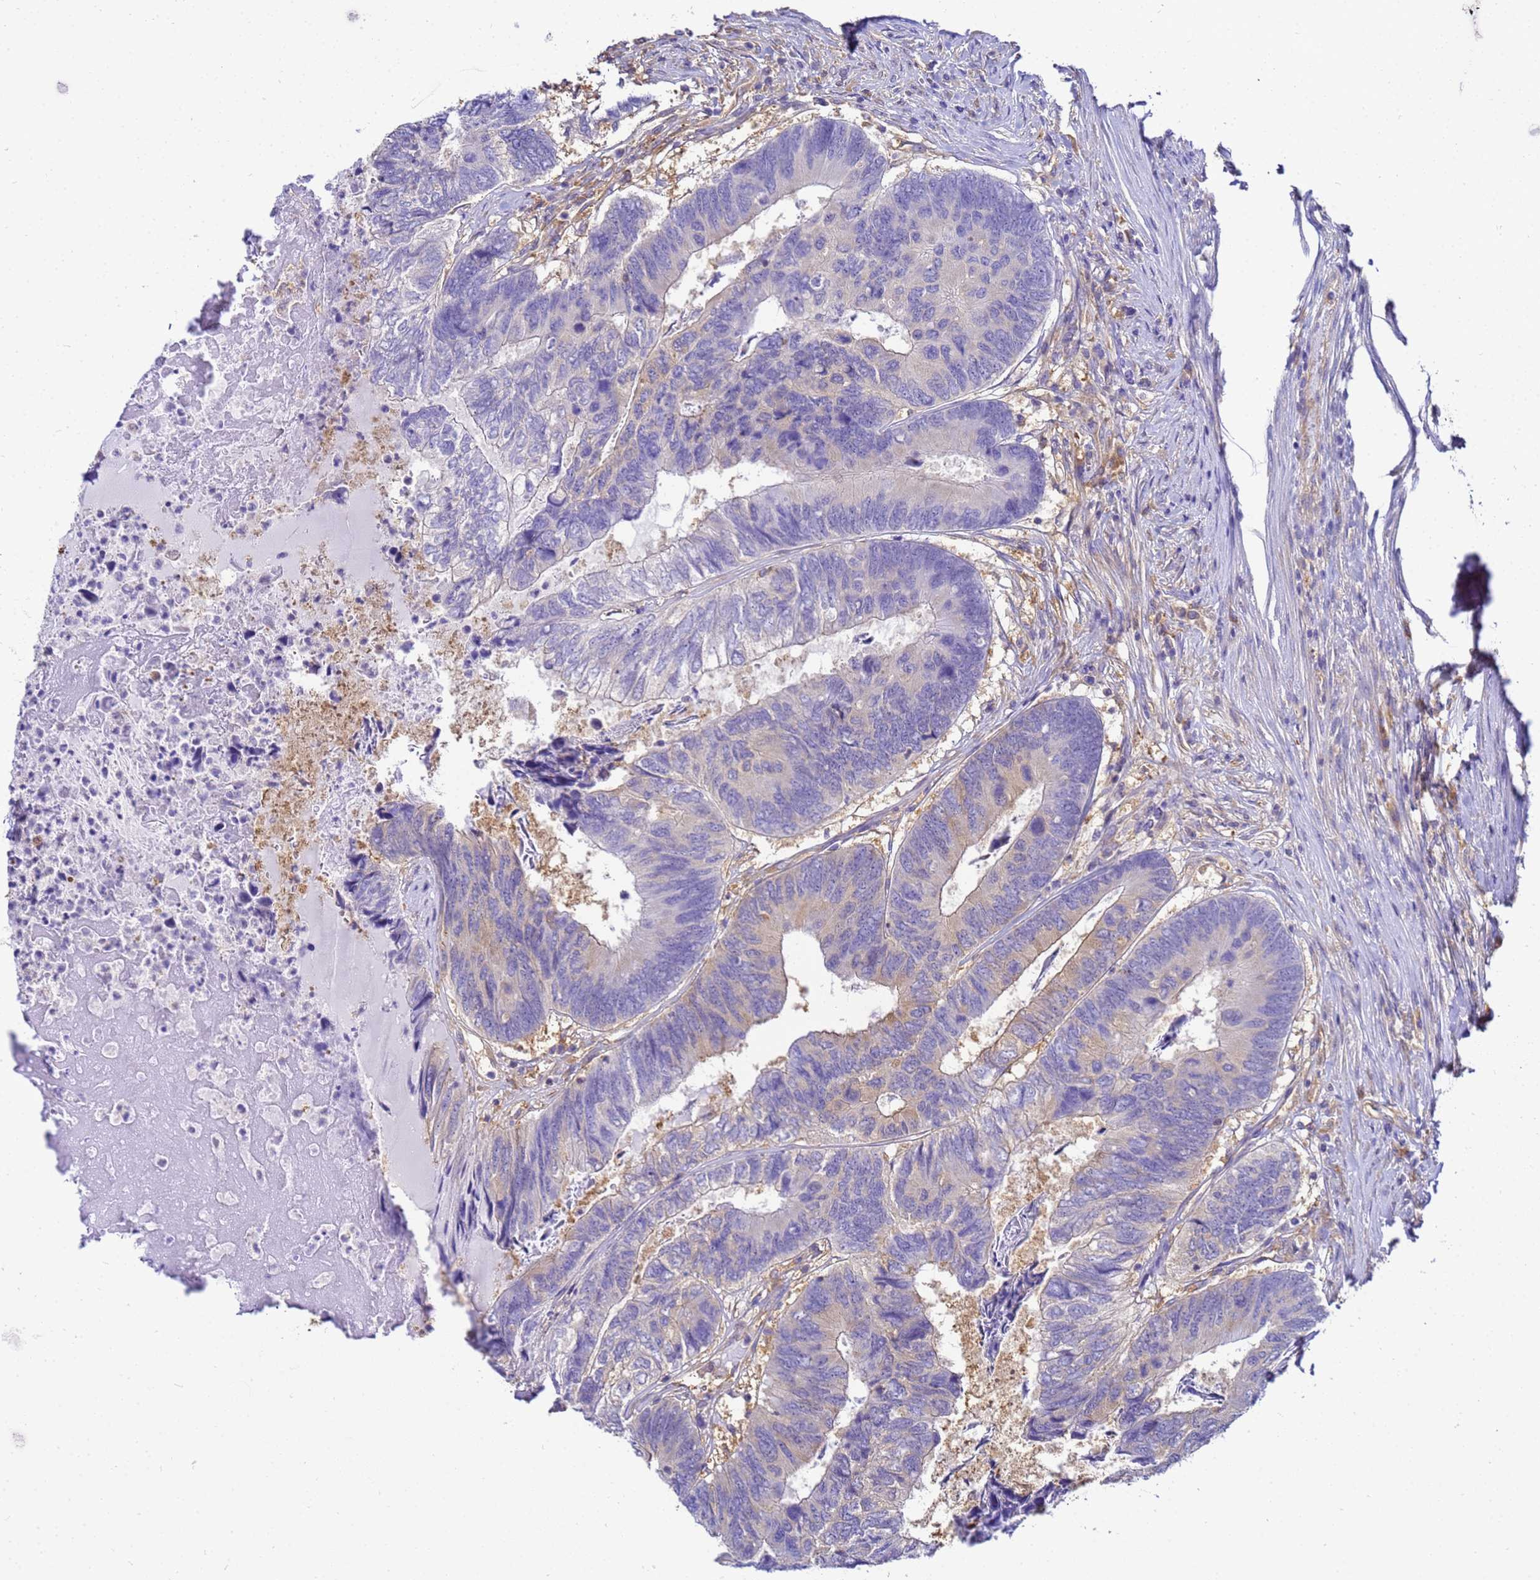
{"staining": {"intensity": "negative", "quantity": "none", "location": "none"}, "tissue": "colorectal cancer", "cell_type": "Tumor cells", "image_type": "cancer", "snomed": [{"axis": "morphology", "description": "Adenocarcinoma, NOS"}, {"axis": "topography", "description": "Colon"}], "caption": "Colorectal cancer (adenocarcinoma) was stained to show a protein in brown. There is no significant expression in tumor cells. (DAB IHC with hematoxylin counter stain).", "gene": "NARS1", "patient": {"sex": "female", "age": 67}}